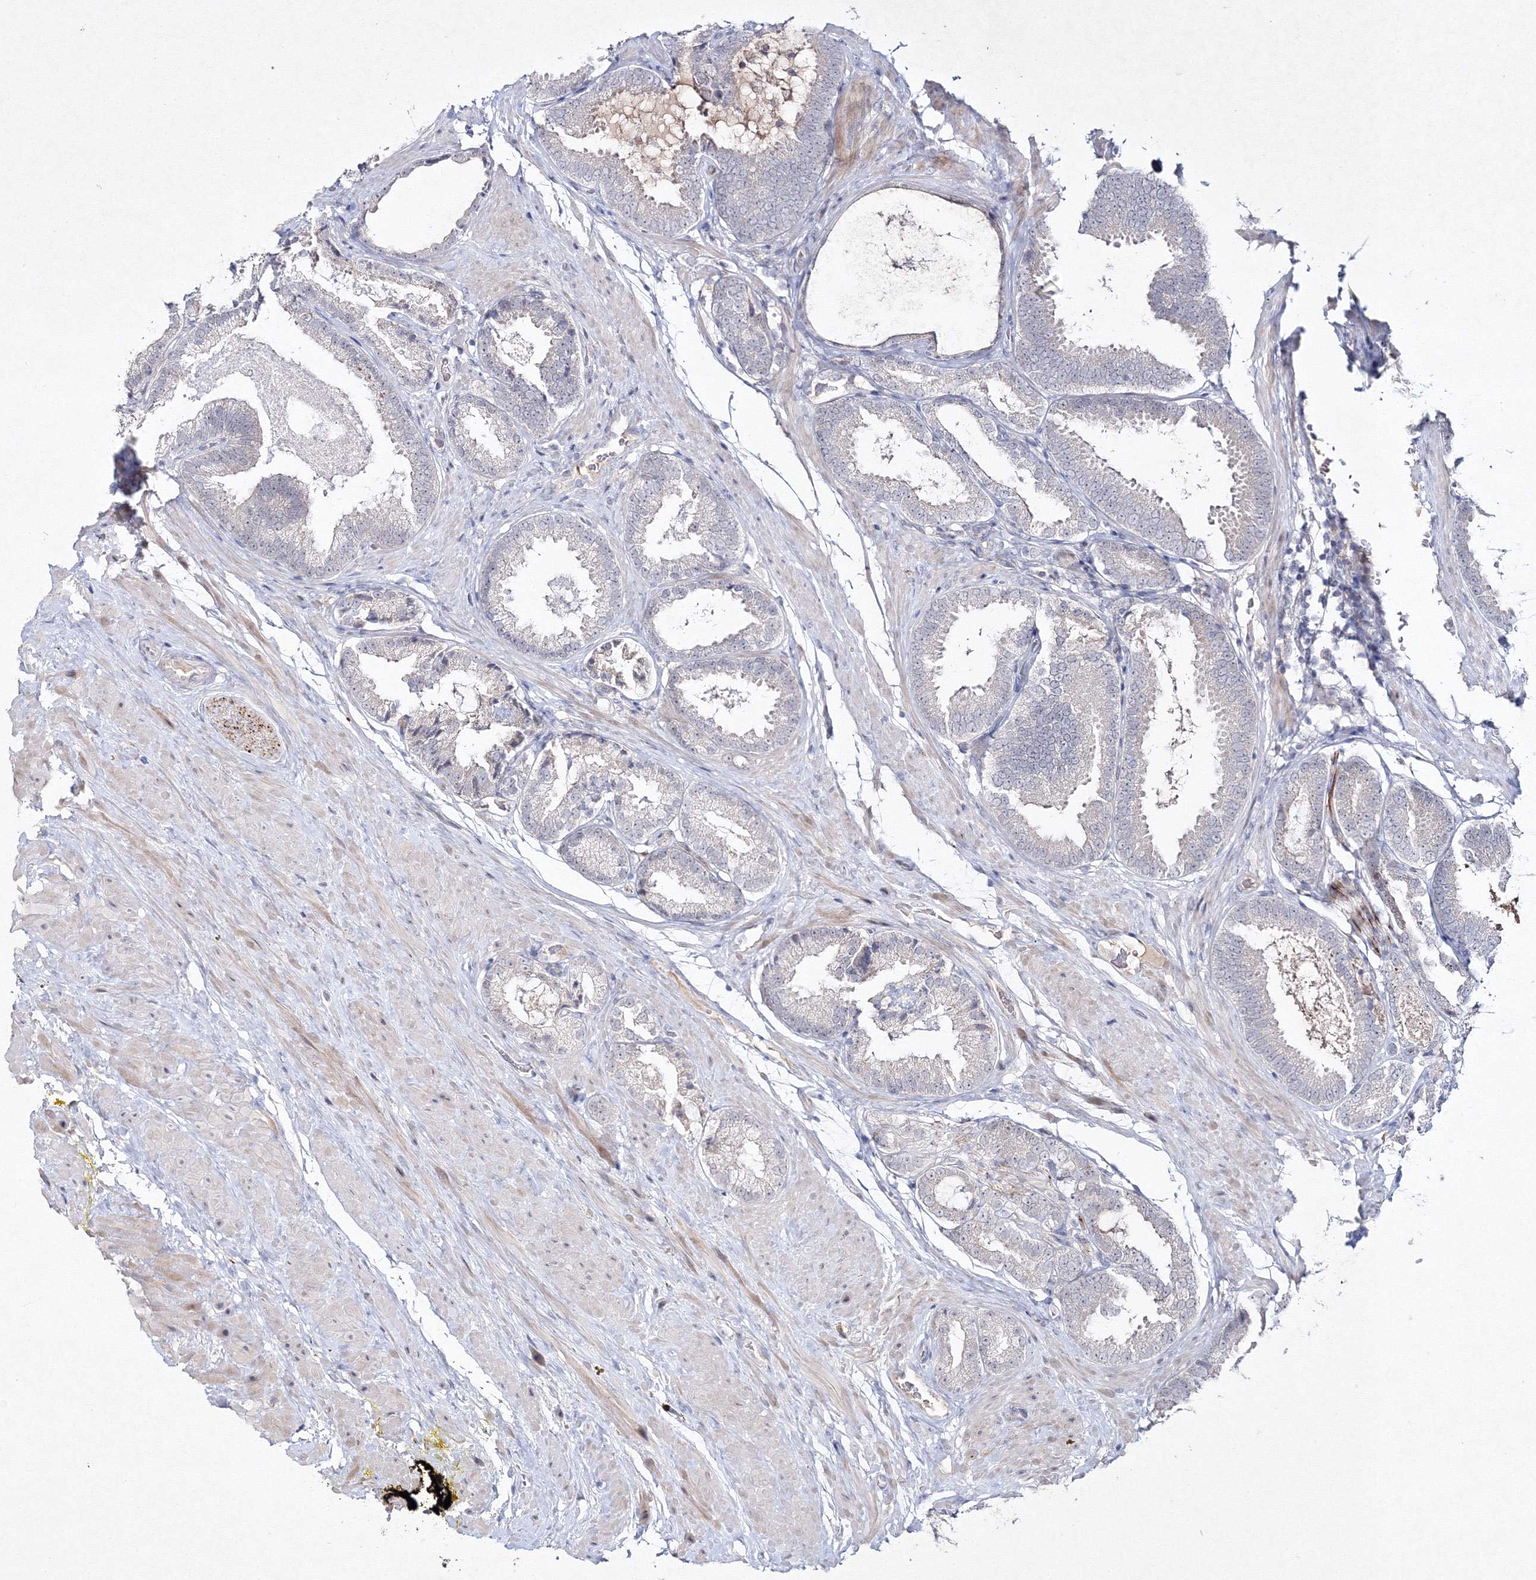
{"staining": {"intensity": "negative", "quantity": "none", "location": "none"}, "tissue": "prostate cancer", "cell_type": "Tumor cells", "image_type": "cancer", "snomed": [{"axis": "morphology", "description": "Adenocarcinoma, Low grade"}, {"axis": "topography", "description": "Prostate"}], "caption": "DAB immunohistochemical staining of prostate cancer (low-grade adenocarcinoma) shows no significant expression in tumor cells.", "gene": "NEU4", "patient": {"sex": "male", "age": 71}}